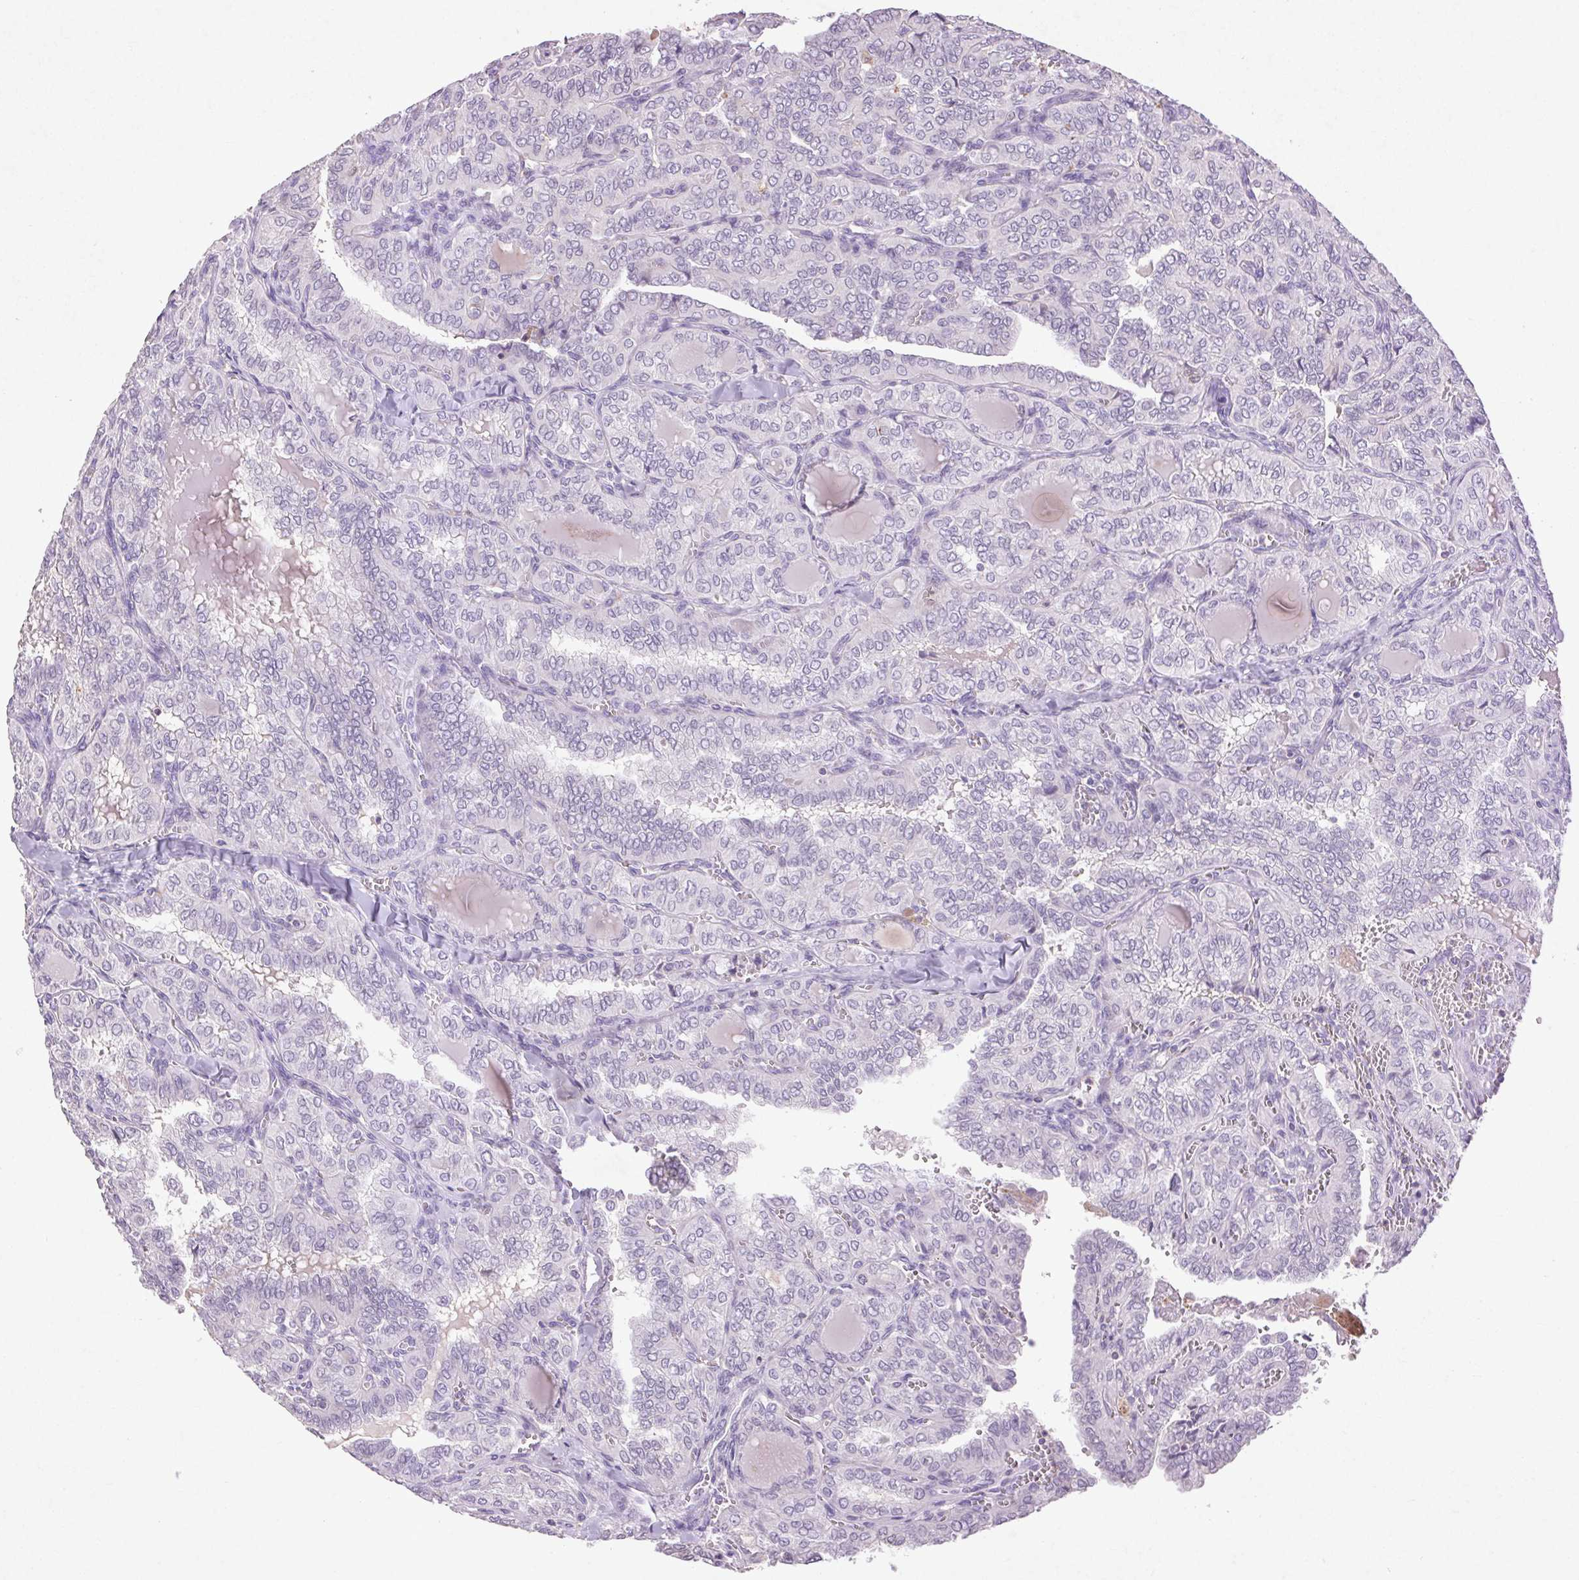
{"staining": {"intensity": "negative", "quantity": "none", "location": "none"}, "tissue": "thyroid cancer", "cell_type": "Tumor cells", "image_type": "cancer", "snomed": [{"axis": "morphology", "description": "Papillary adenocarcinoma, NOS"}, {"axis": "topography", "description": "Thyroid gland"}], "caption": "Tumor cells show no significant staining in thyroid papillary adenocarcinoma.", "gene": "FNDC7", "patient": {"sex": "female", "age": 41}}